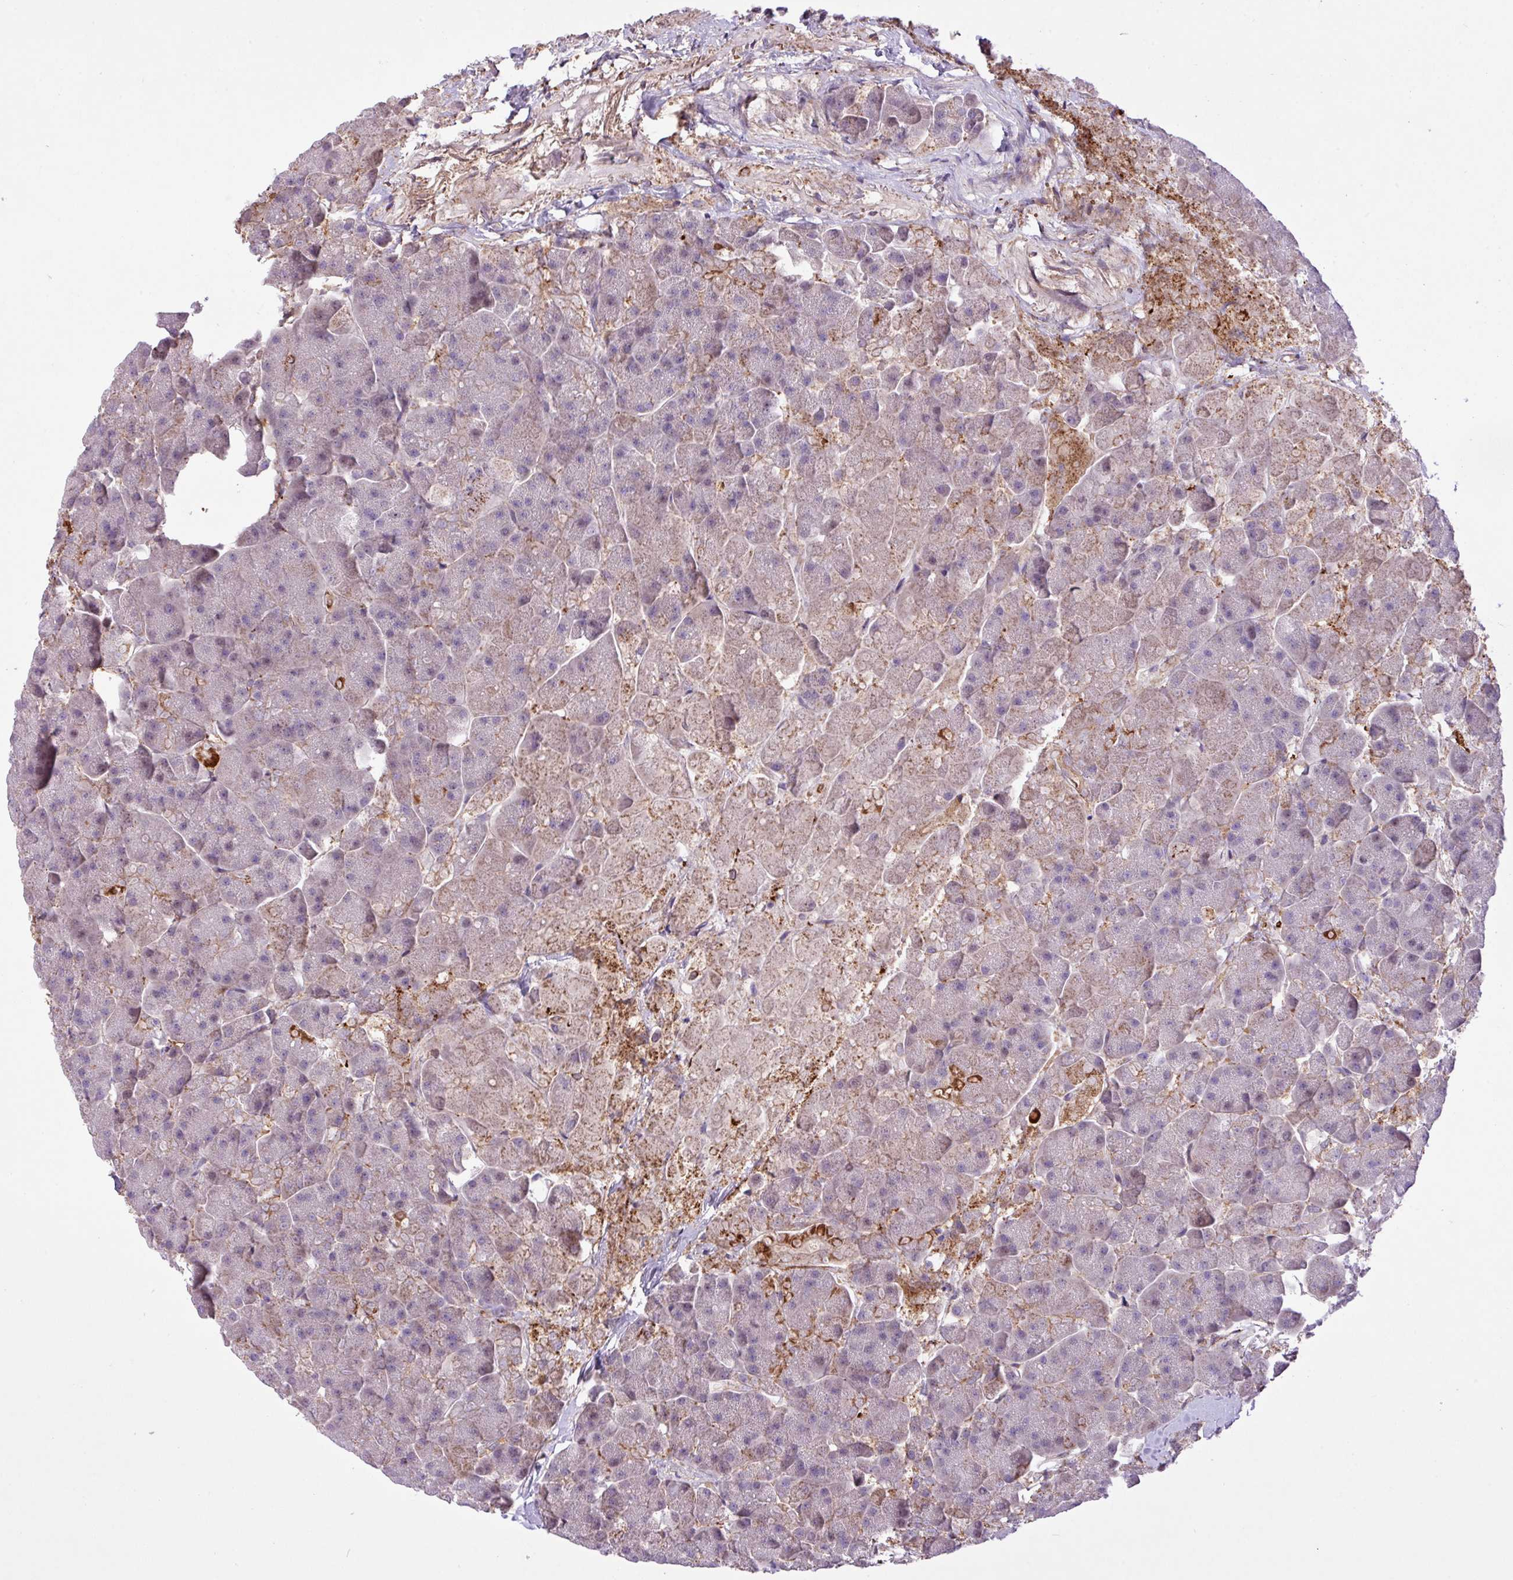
{"staining": {"intensity": "moderate", "quantity": "<25%", "location": "cytoplasmic/membranous"}, "tissue": "pancreas", "cell_type": "Exocrine glandular cells", "image_type": "normal", "snomed": [{"axis": "morphology", "description": "Normal tissue, NOS"}, {"axis": "topography", "description": "Pancreas"}, {"axis": "topography", "description": "Peripheral nerve tissue"}], "caption": "Immunohistochemical staining of normal pancreas exhibits low levels of moderate cytoplasmic/membranous expression in approximately <25% of exocrine glandular cells. (DAB (3,3'-diaminobenzidine) = brown stain, brightfield microscopy at high magnification).", "gene": "RPP25L", "patient": {"sex": "male", "age": 54}}